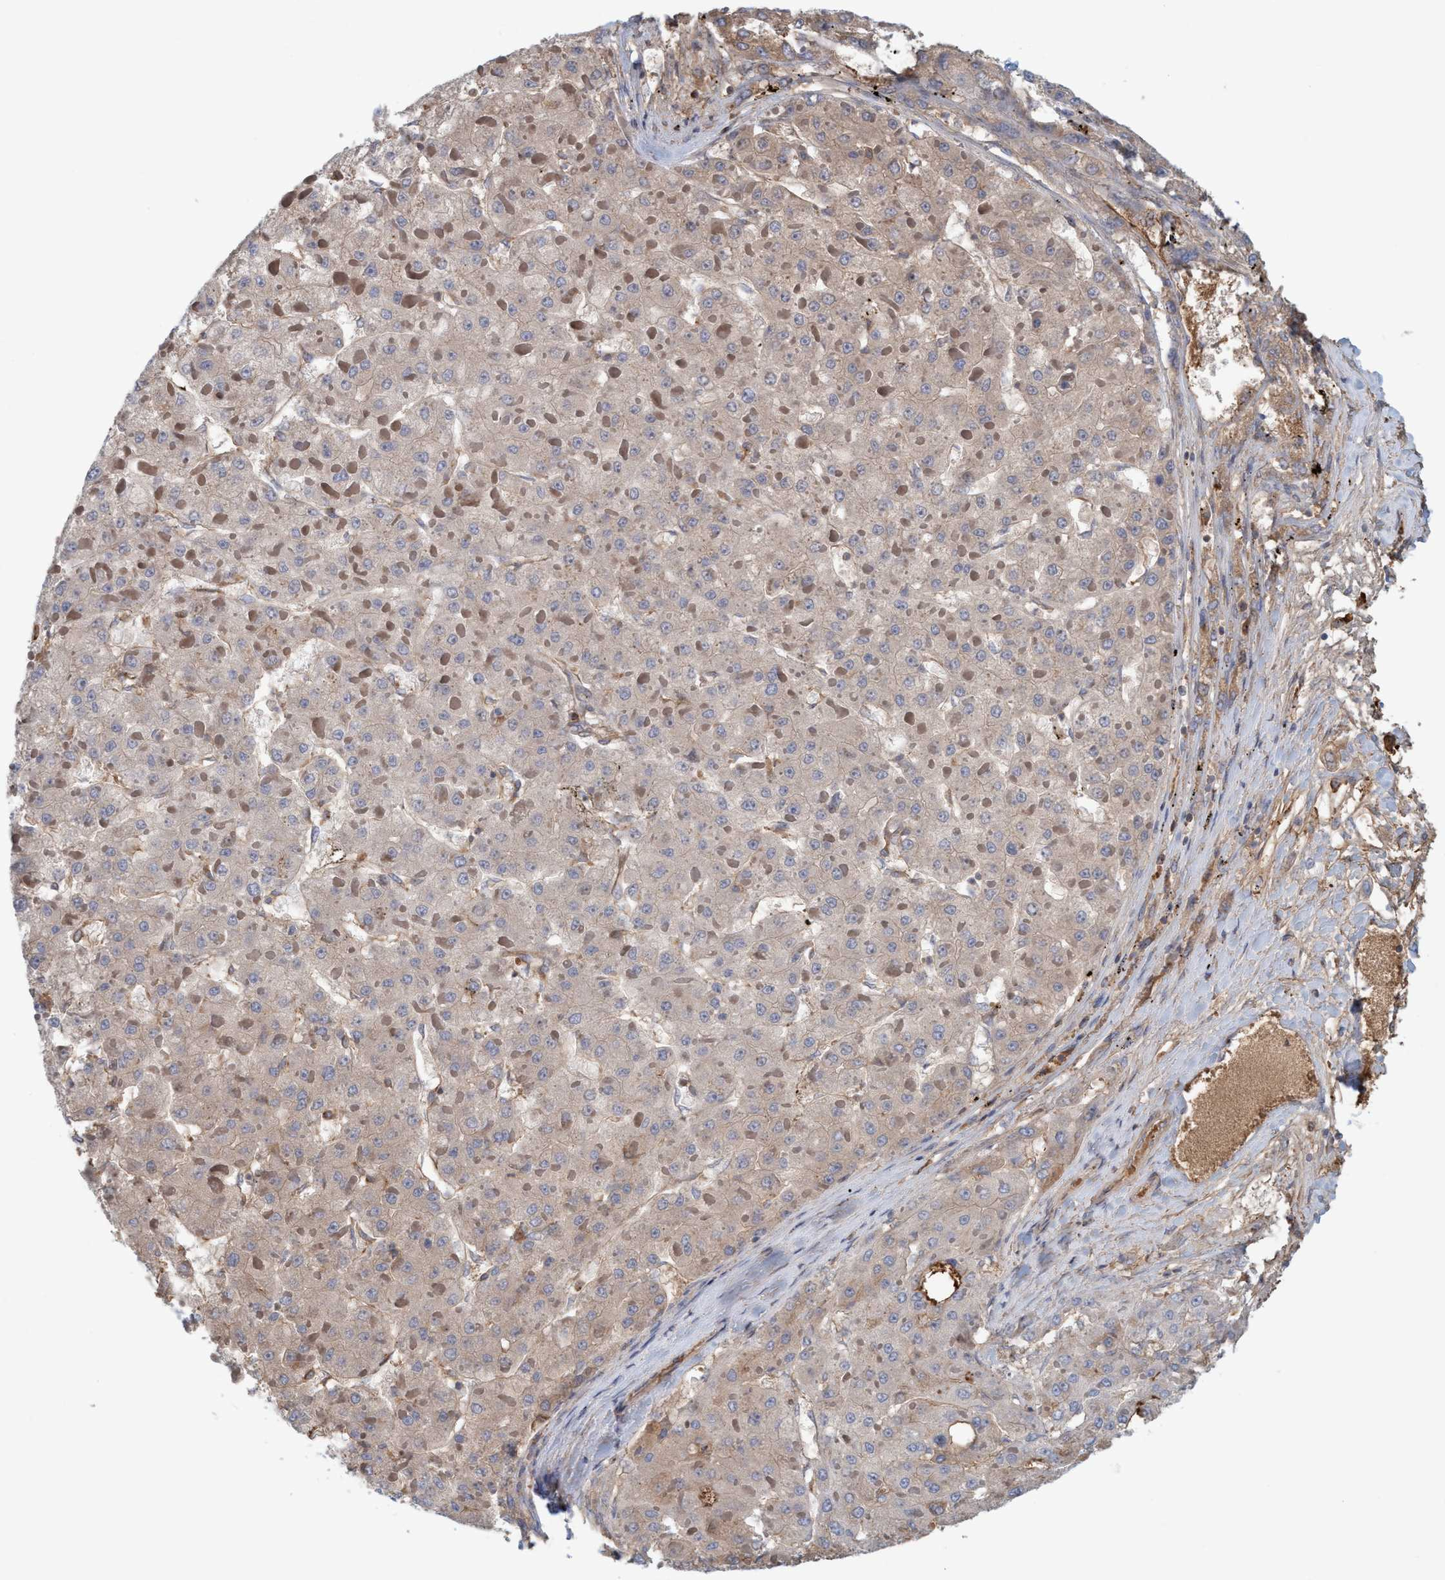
{"staining": {"intensity": "negative", "quantity": "none", "location": "none"}, "tissue": "liver cancer", "cell_type": "Tumor cells", "image_type": "cancer", "snomed": [{"axis": "morphology", "description": "Carcinoma, Hepatocellular, NOS"}, {"axis": "topography", "description": "Liver"}], "caption": "Immunohistochemistry image of human liver cancer stained for a protein (brown), which reveals no expression in tumor cells.", "gene": "SPECC1", "patient": {"sex": "female", "age": 73}}